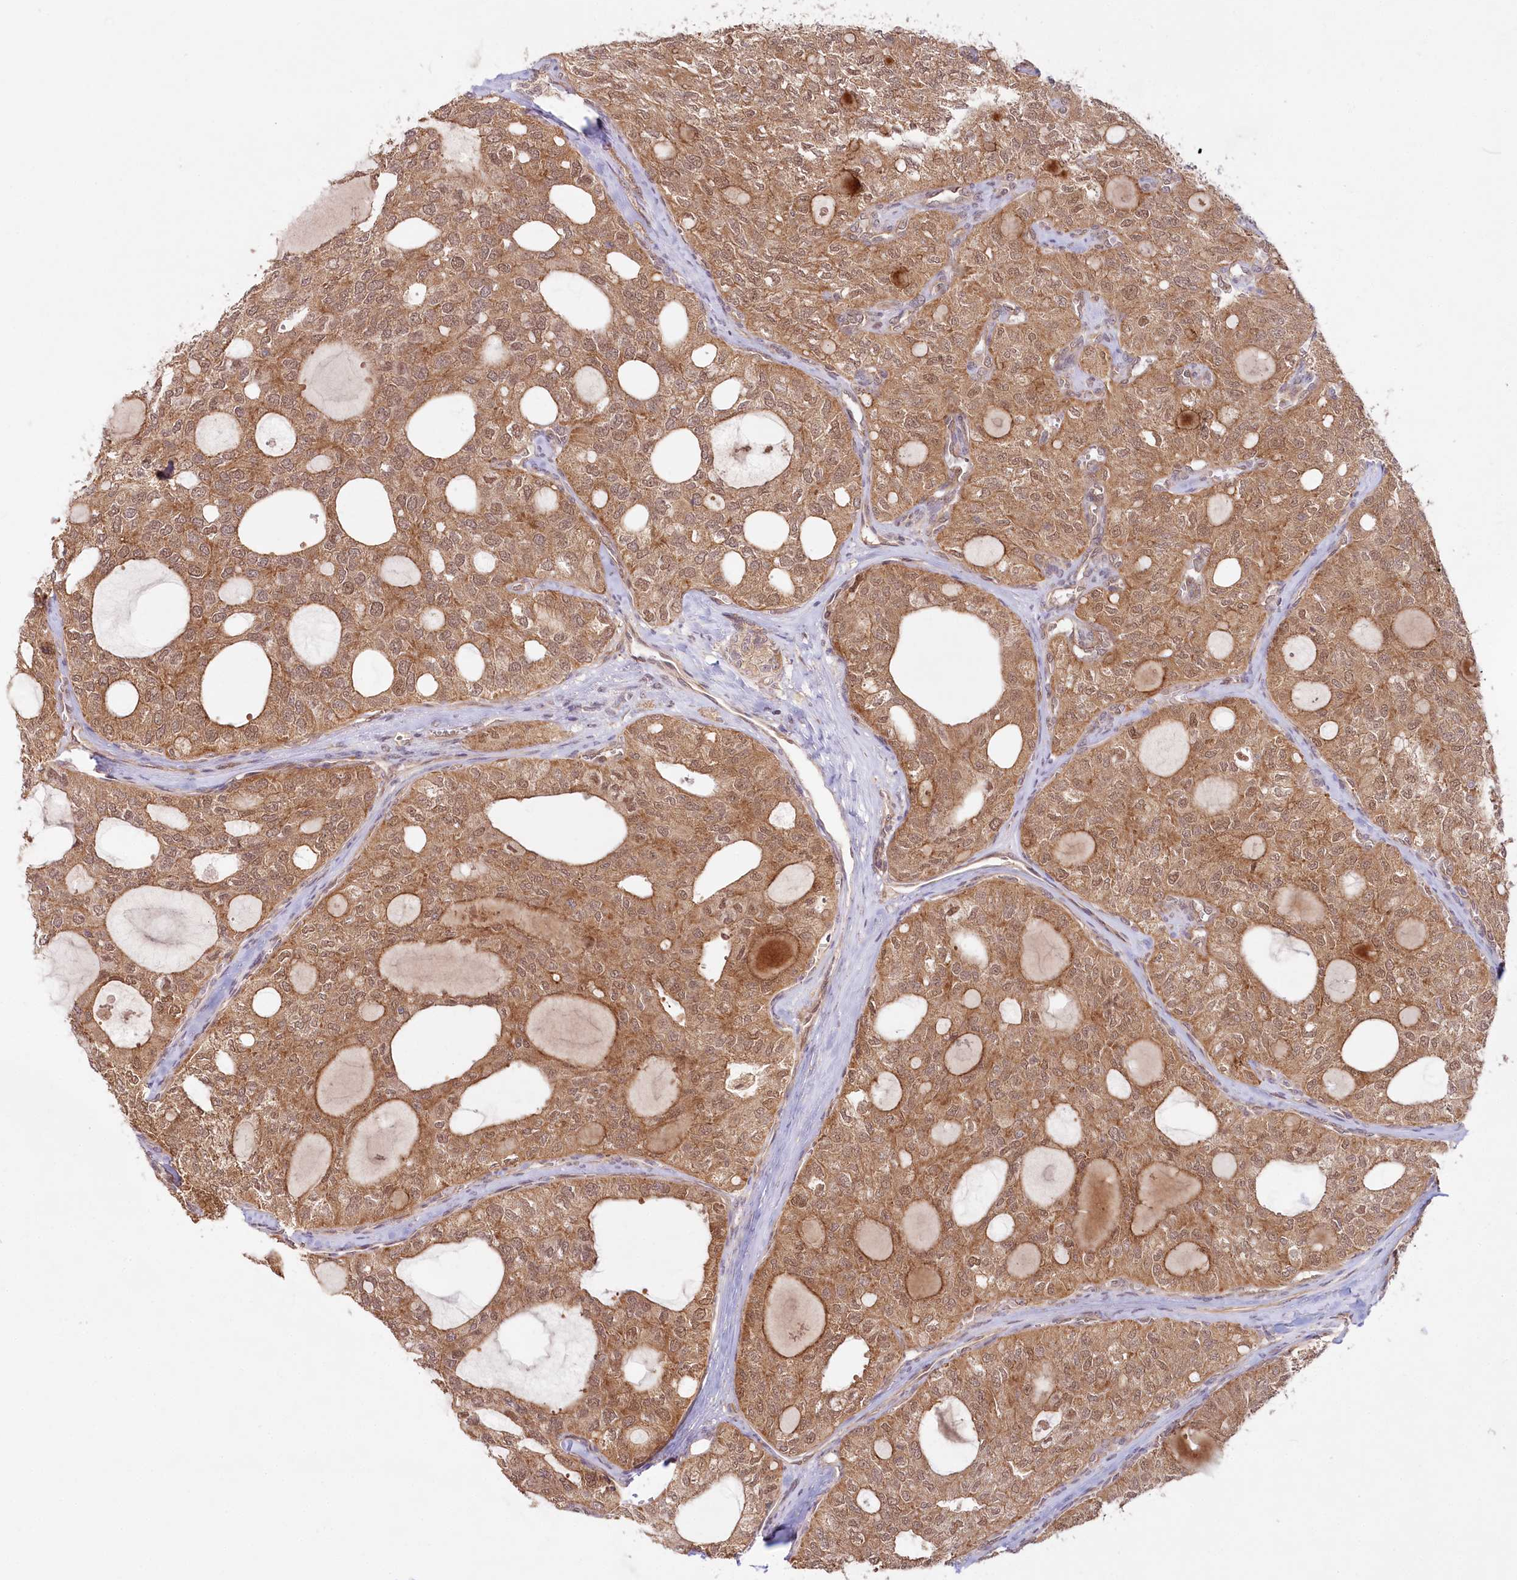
{"staining": {"intensity": "moderate", "quantity": ">75%", "location": "cytoplasmic/membranous"}, "tissue": "thyroid cancer", "cell_type": "Tumor cells", "image_type": "cancer", "snomed": [{"axis": "morphology", "description": "Follicular adenoma carcinoma, NOS"}, {"axis": "topography", "description": "Thyroid gland"}], "caption": "Protein staining demonstrates moderate cytoplasmic/membranous expression in about >75% of tumor cells in thyroid cancer (follicular adenoma carcinoma).", "gene": "CEP70", "patient": {"sex": "male", "age": 75}}